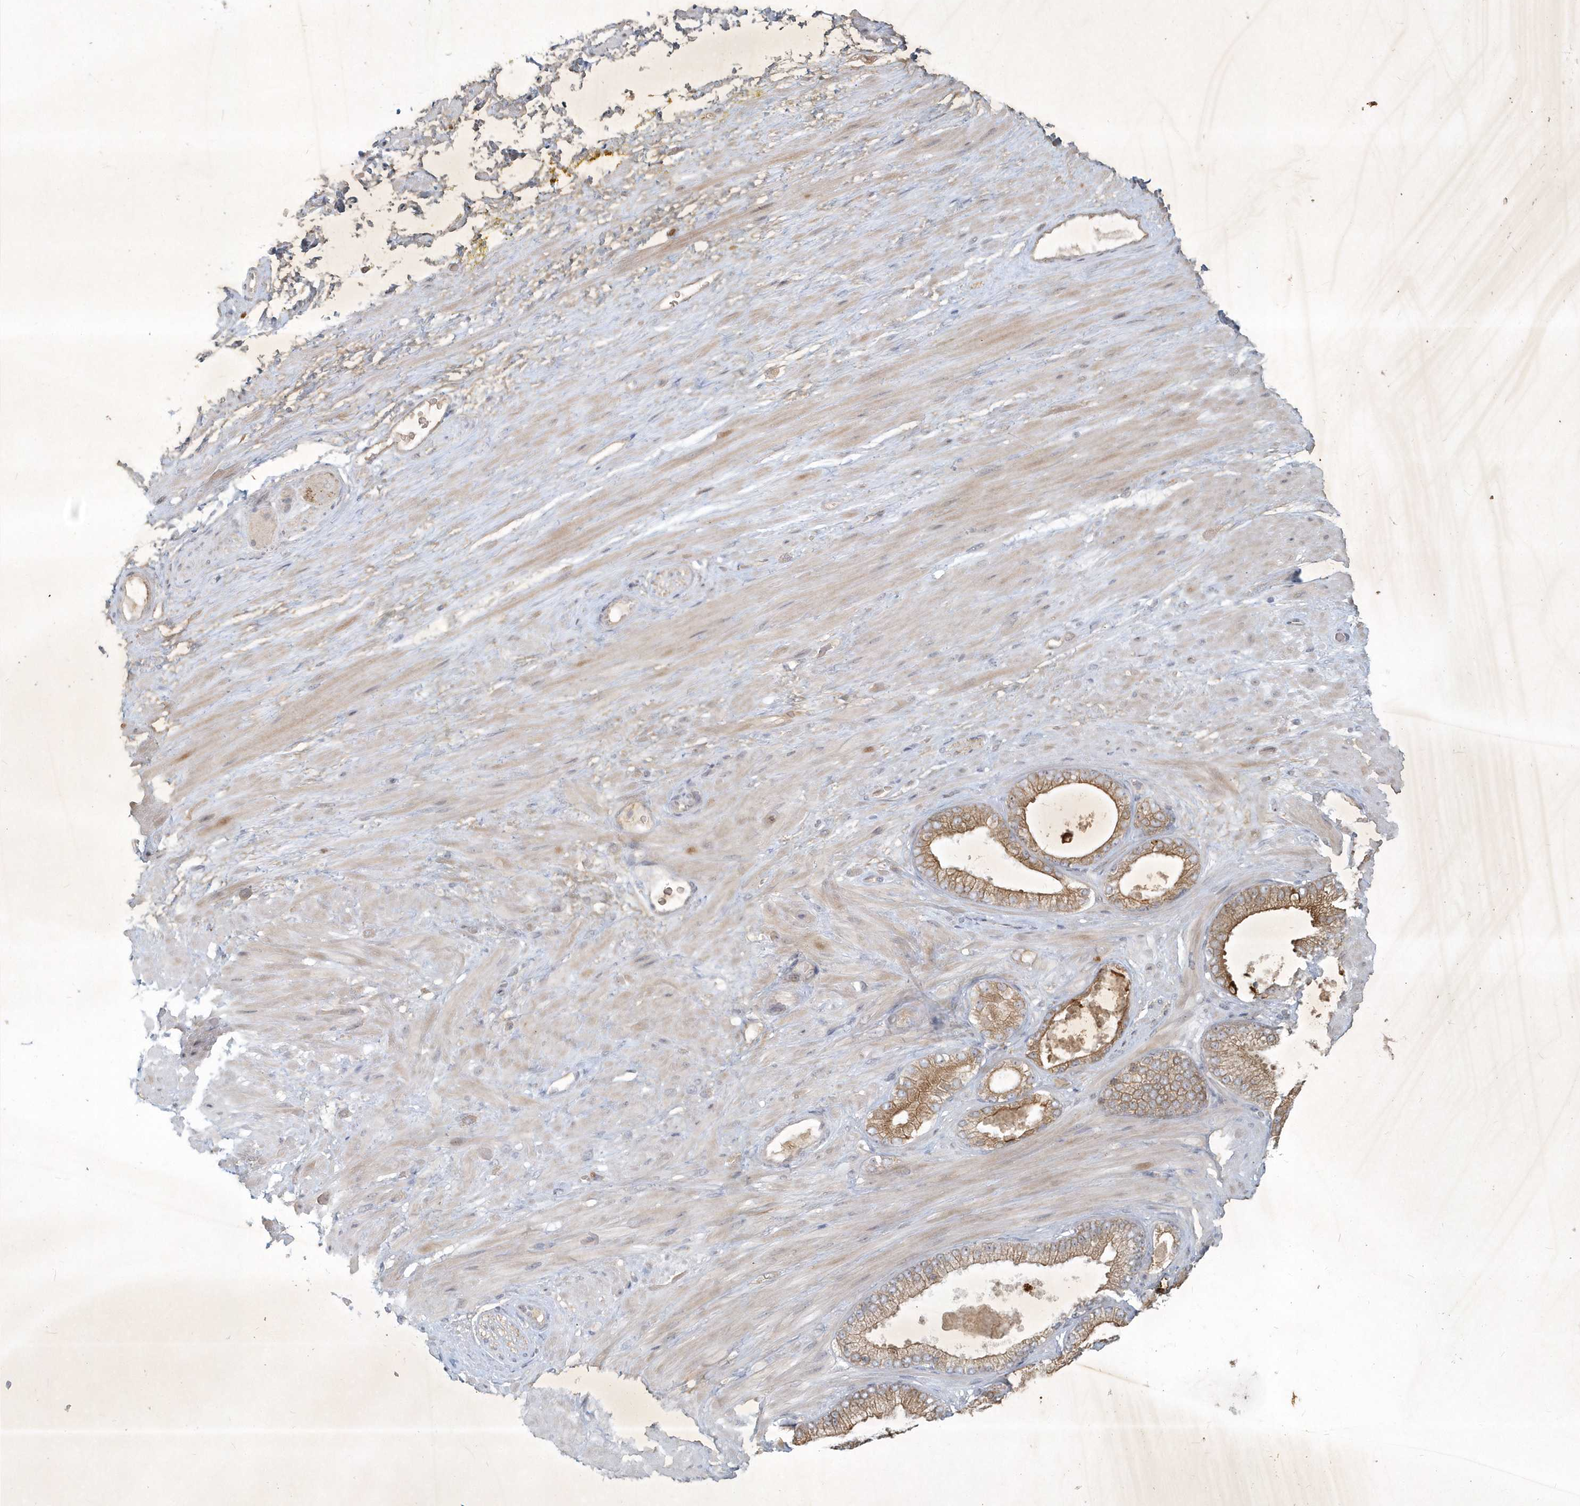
{"staining": {"intensity": "weak", "quantity": ">75%", "location": "cytoplasmic/membranous"}, "tissue": "adipose tissue", "cell_type": "Adipocytes", "image_type": "normal", "snomed": [{"axis": "morphology", "description": "Normal tissue, NOS"}, {"axis": "morphology", "description": "Adenocarcinoma, Low grade"}, {"axis": "topography", "description": "Prostate"}, {"axis": "topography", "description": "Peripheral nerve tissue"}], "caption": "A histopathology image showing weak cytoplasmic/membranous staining in about >75% of adipocytes in normal adipose tissue, as visualized by brown immunohistochemical staining.", "gene": "BOD1L2", "patient": {"sex": "male", "age": 63}}